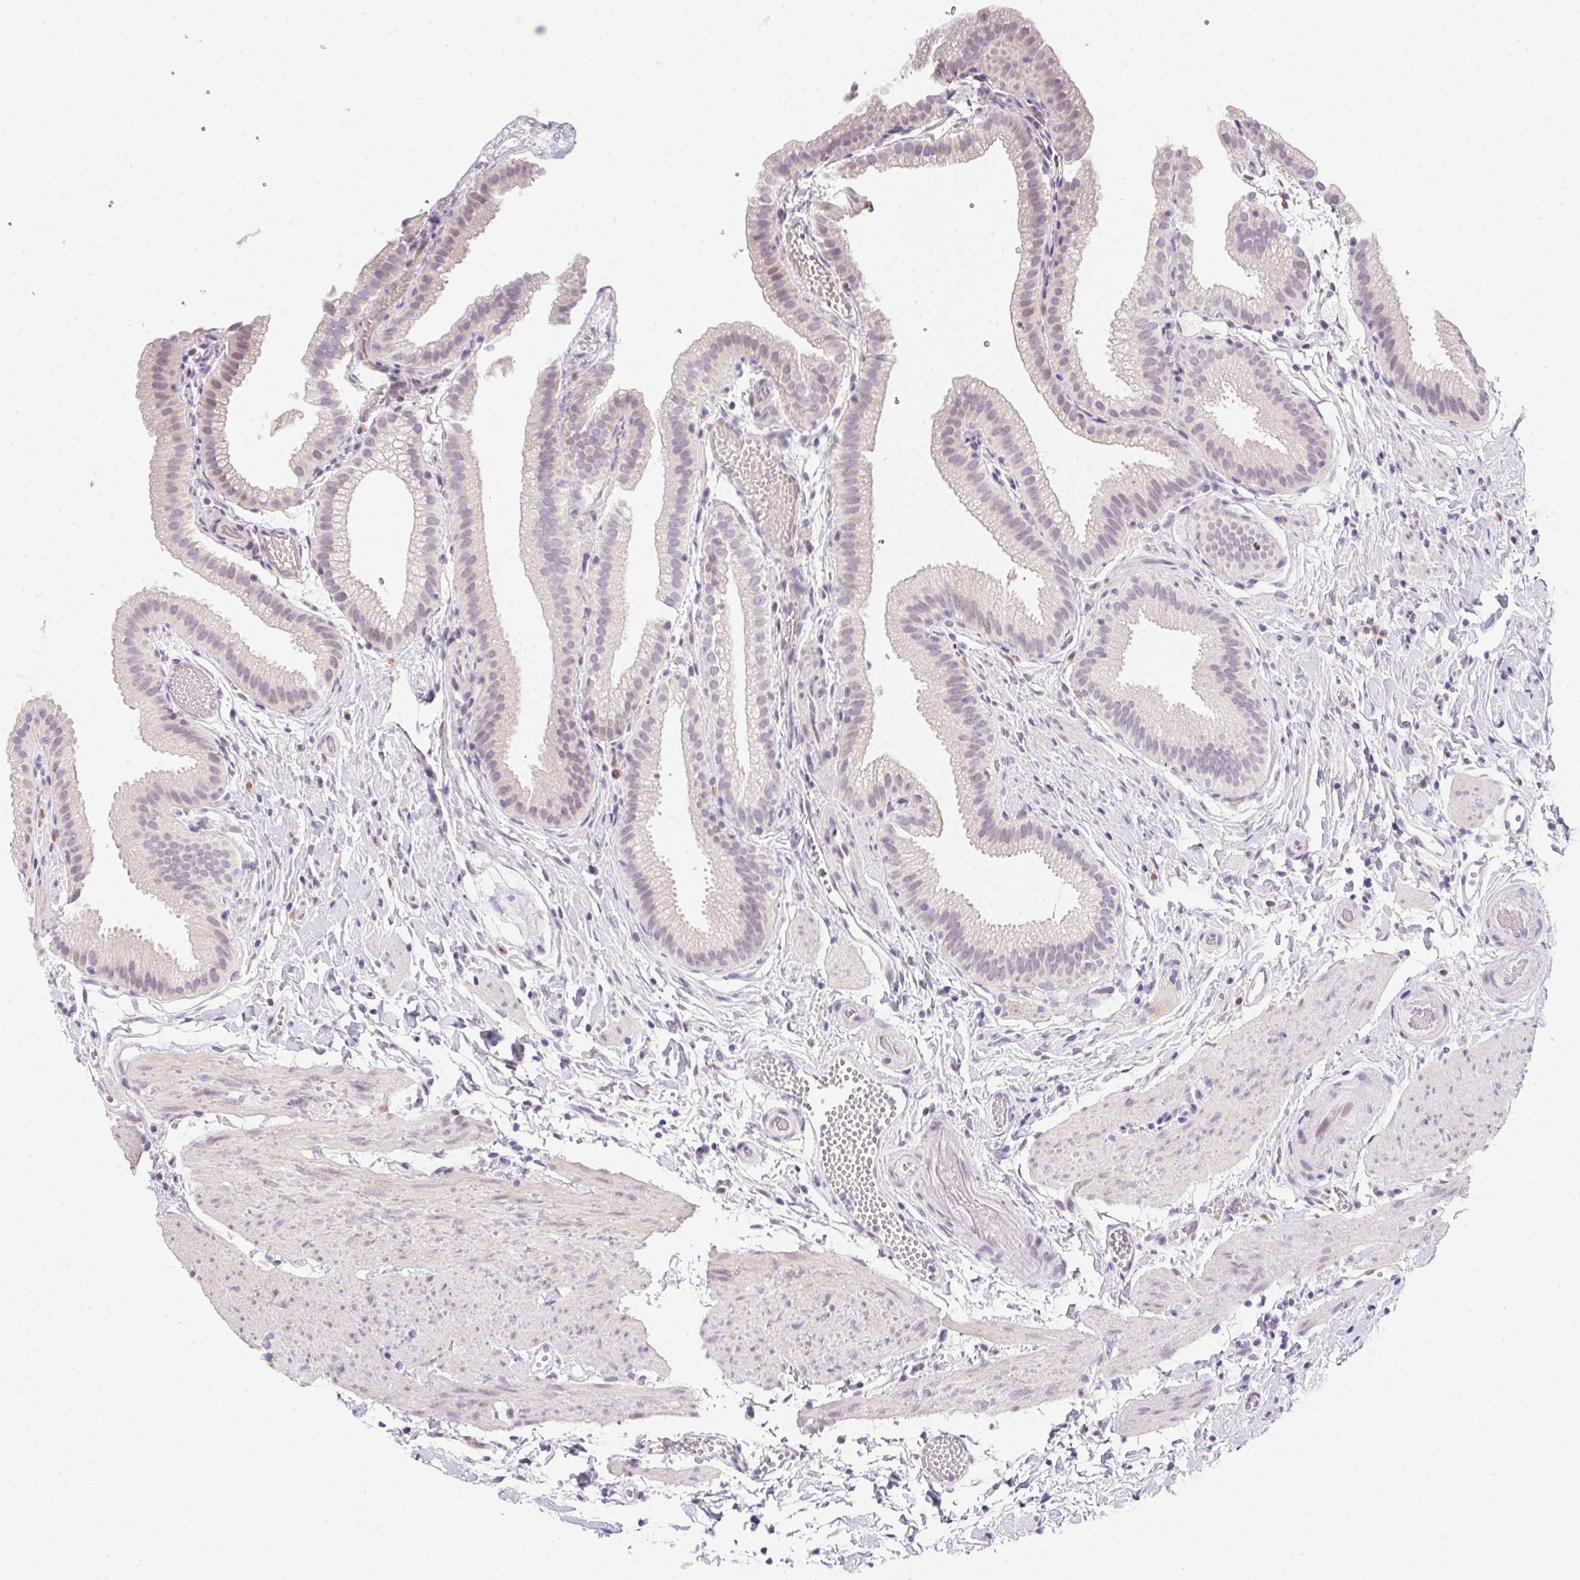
{"staining": {"intensity": "weak", "quantity": "<25%", "location": "nuclear"}, "tissue": "gallbladder", "cell_type": "Glandular cells", "image_type": "normal", "snomed": [{"axis": "morphology", "description": "Normal tissue, NOS"}, {"axis": "topography", "description": "Gallbladder"}], "caption": "Immunohistochemical staining of normal human gallbladder exhibits no significant positivity in glandular cells. (DAB immunohistochemistry with hematoxylin counter stain).", "gene": "MORC1", "patient": {"sex": "female", "age": 63}}